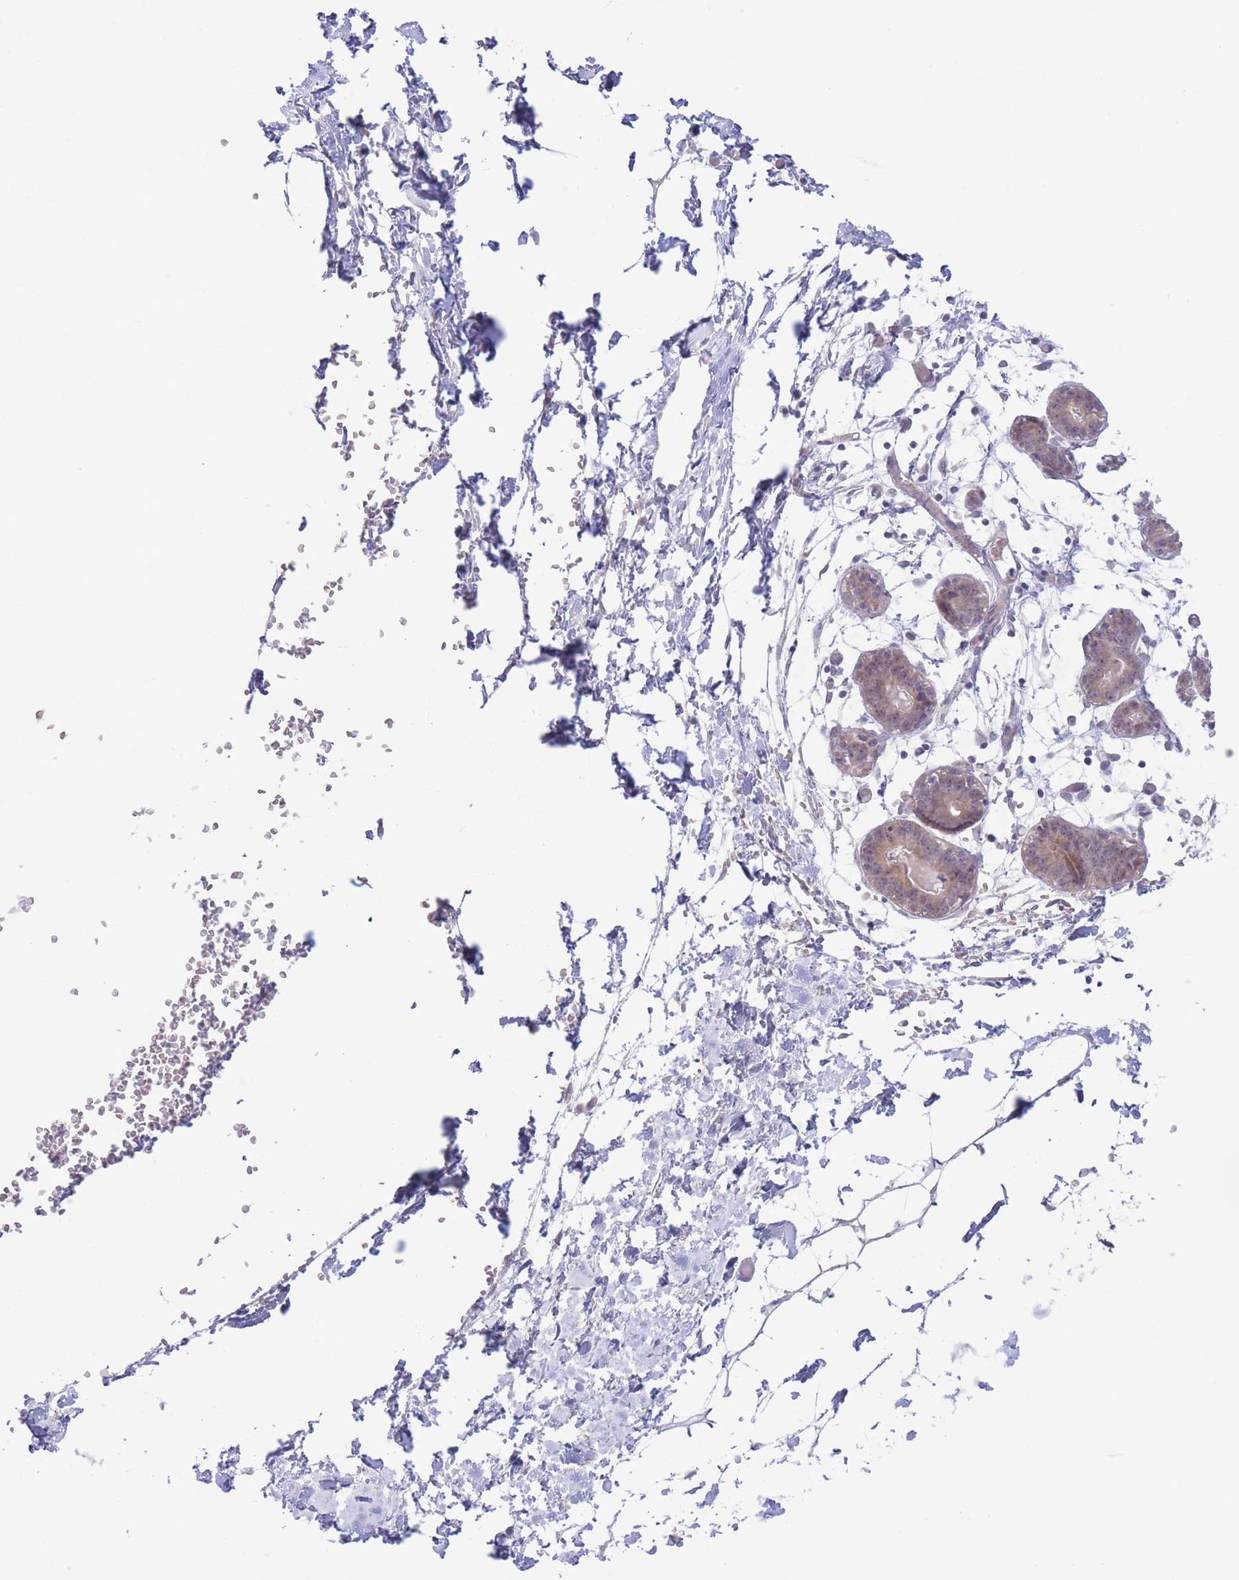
{"staining": {"intensity": "negative", "quantity": "none", "location": "none"}, "tissue": "breast", "cell_type": "Adipocytes", "image_type": "normal", "snomed": [{"axis": "morphology", "description": "Normal tissue, NOS"}, {"axis": "topography", "description": "Breast"}], "caption": "A high-resolution micrograph shows IHC staining of unremarkable breast, which shows no significant positivity in adipocytes. Nuclei are stained in blue.", "gene": "FBXO46", "patient": {"sex": "female", "age": 27}}